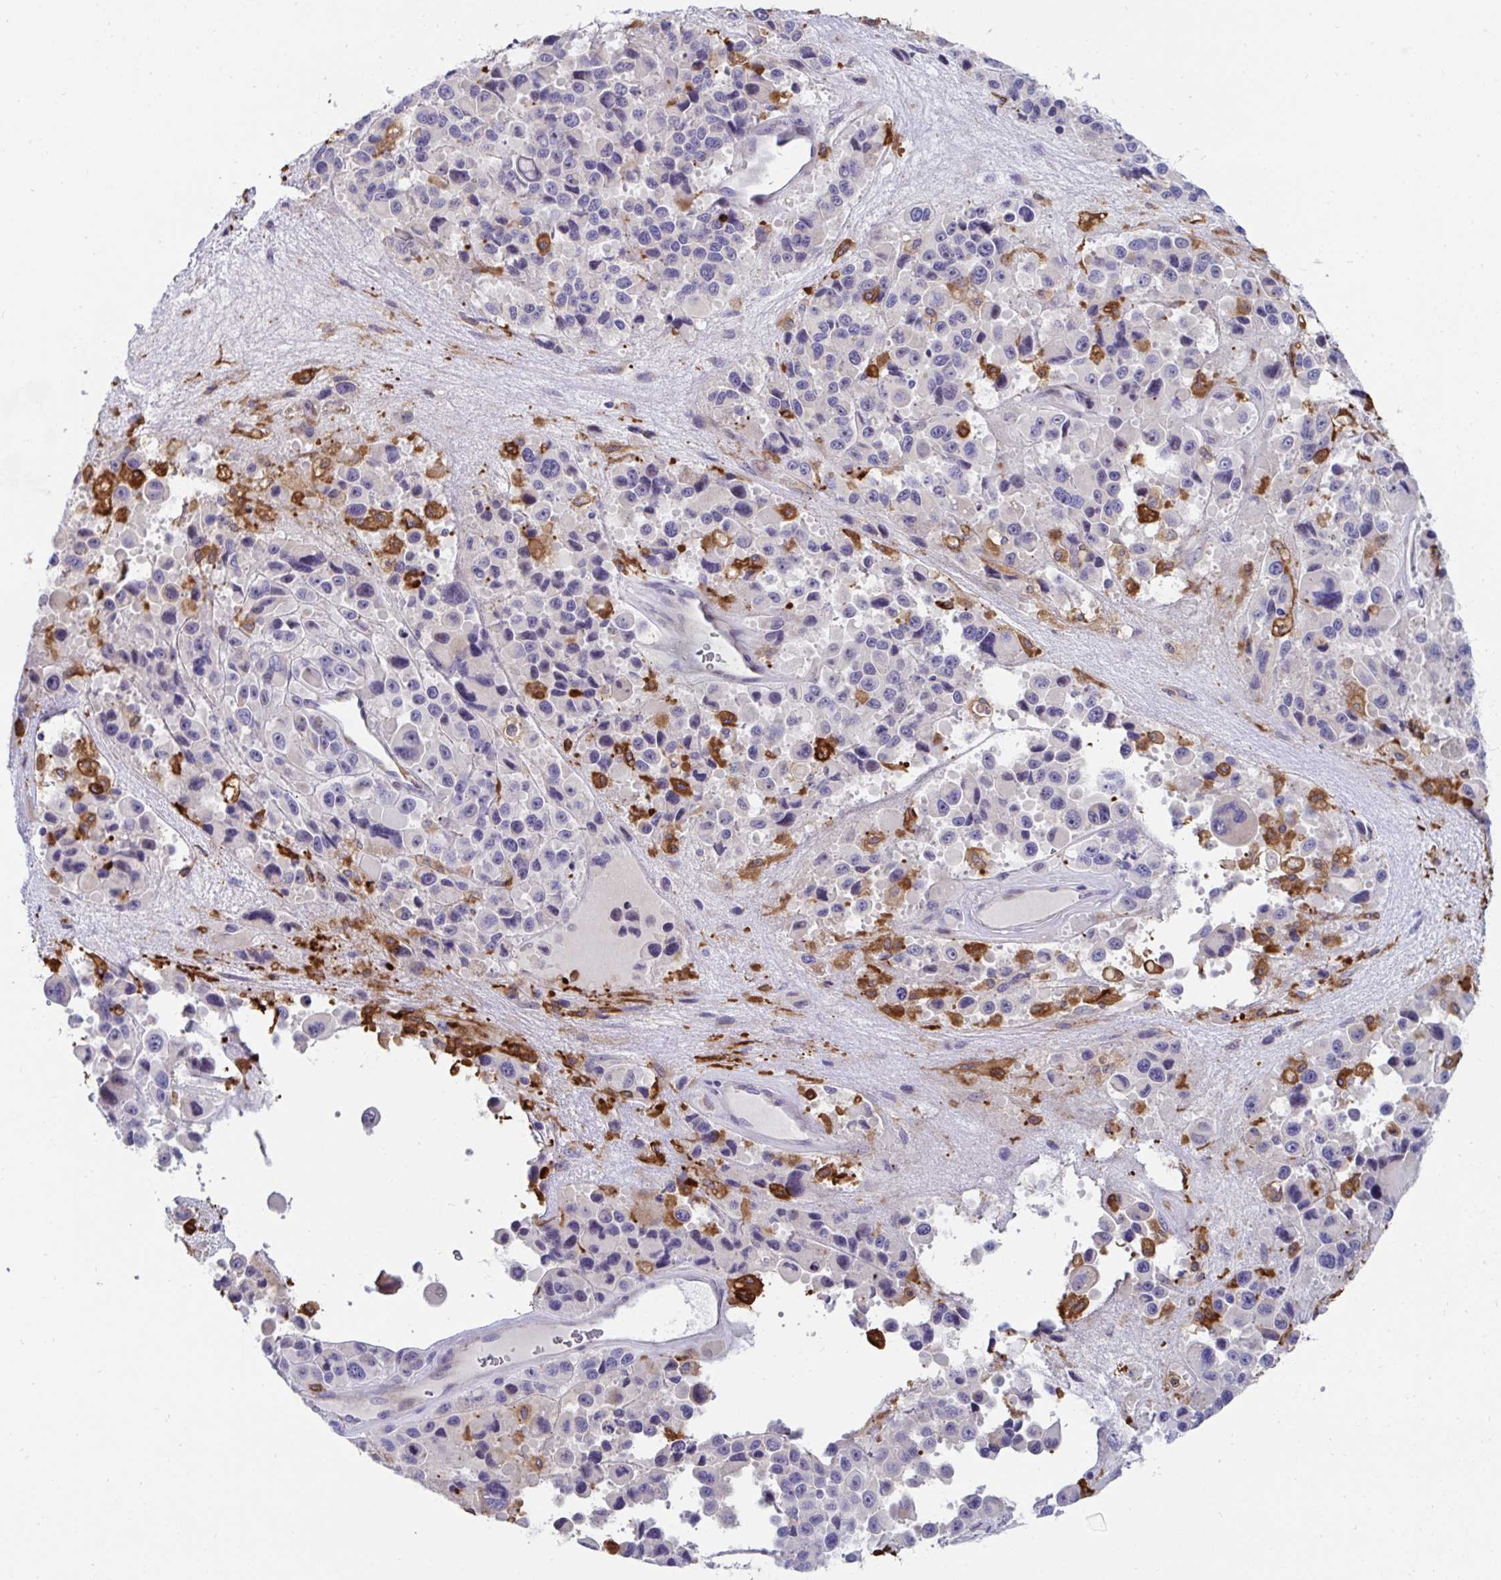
{"staining": {"intensity": "negative", "quantity": "none", "location": "none"}, "tissue": "melanoma", "cell_type": "Tumor cells", "image_type": "cancer", "snomed": [{"axis": "morphology", "description": "Malignant melanoma, Metastatic site"}, {"axis": "topography", "description": "Lymph node"}], "caption": "Melanoma was stained to show a protein in brown. There is no significant expression in tumor cells.", "gene": "FBXL13", "patient": {"sex": "female", "age": 65}}